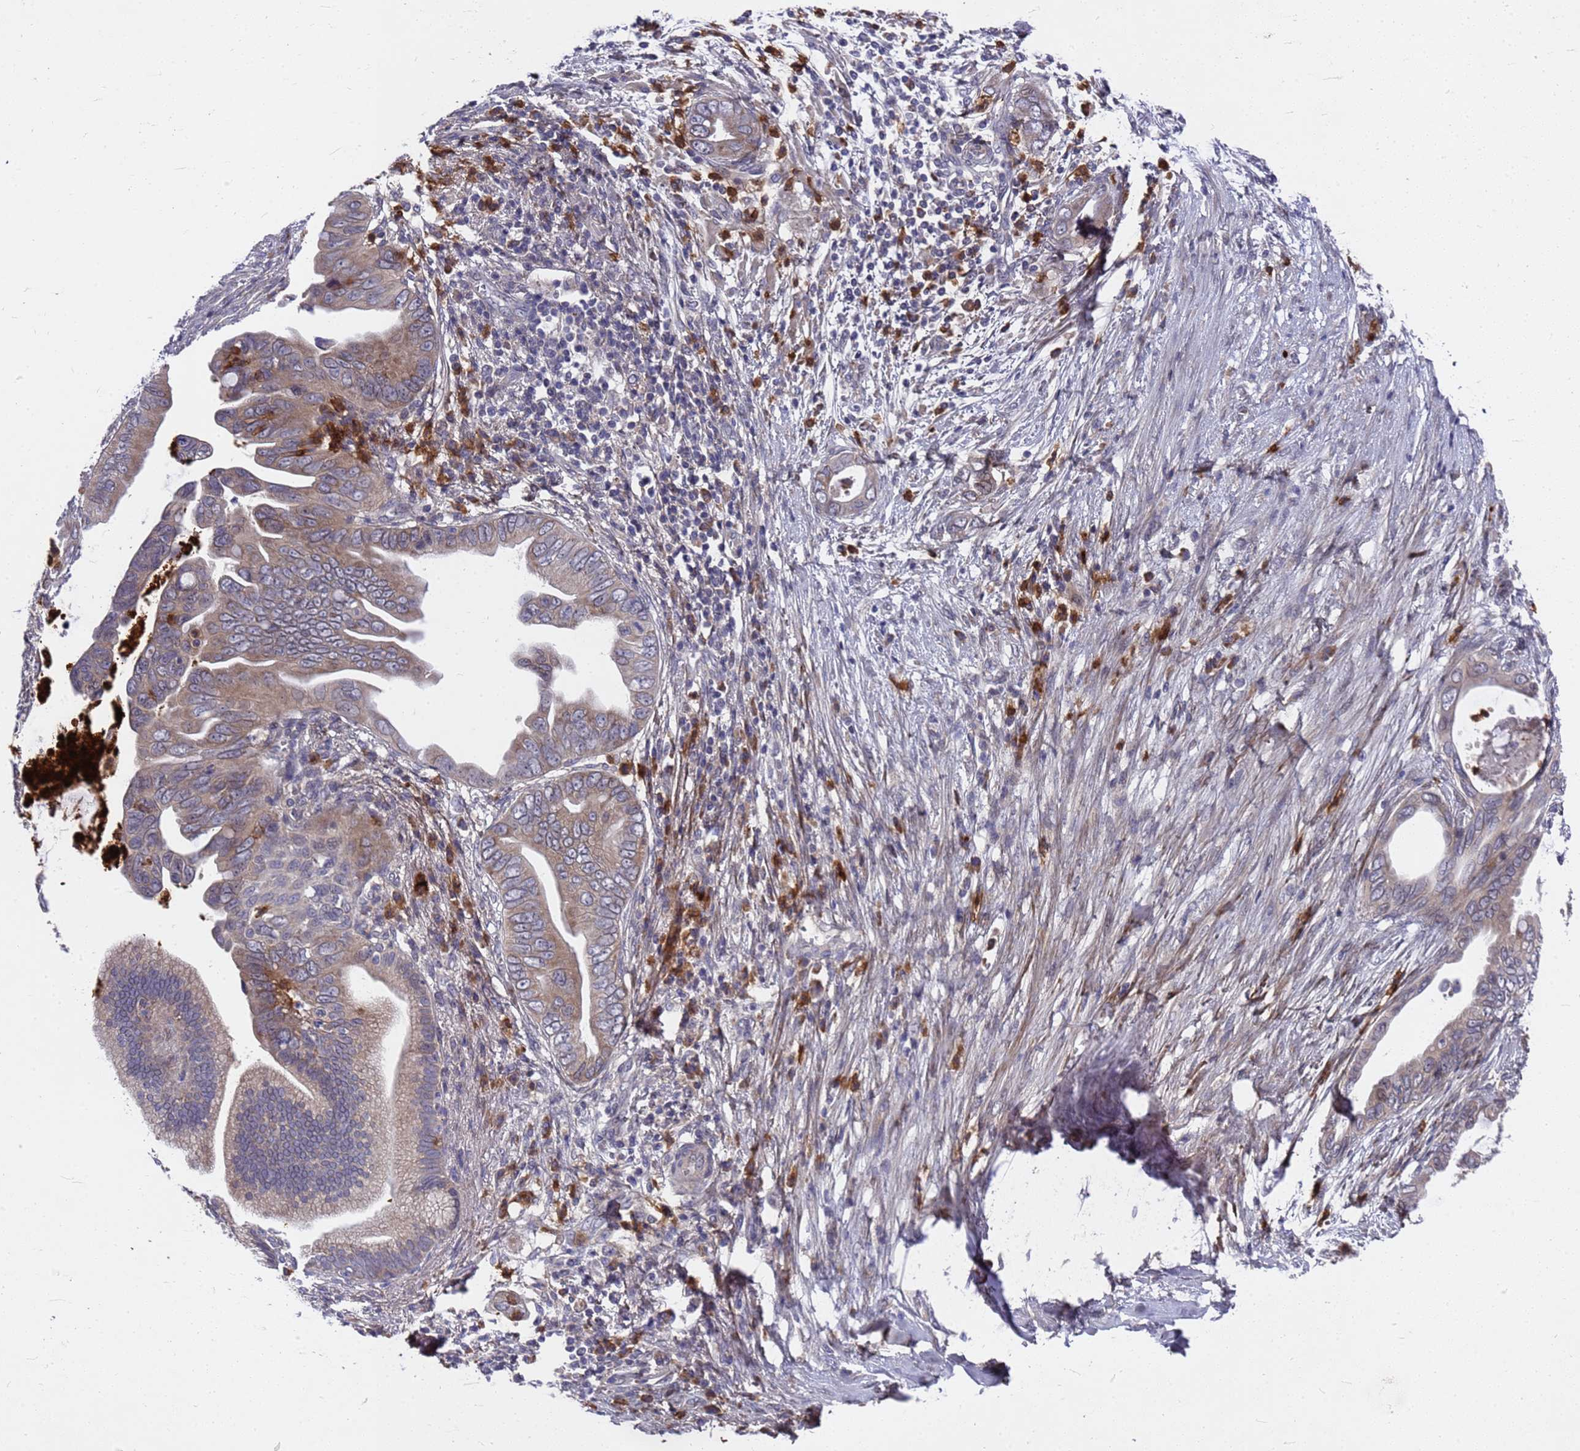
{"staining": {"intensity": "weak", "quantity": "25%-75%", "location": "cytoplasmic/membranous"}, "tissue": "pancreatic cancer", "cell_type": "Tumor cells", "image_type": "cancer", "snomed": [{"axis": "morphology", "description": "Adenocarcinoma, NOS"}, {"axis": "topography", "description": "Pancreas"}], "caption": "Immunohistochemistry staining of pancreatic cancer, which demonstrates low levels of weak cytoplasmic/membranous positivity in approximately 25%-75% of tumor cells indicating weak cytoplasmic/membranous protein positivity. The staining was performed using DAB (brown) for protein detection and nuclei were counterstained in hematoxylin (blue).", "gene": "ZNF717", "patient": {"sex": "male", "age": 75}}